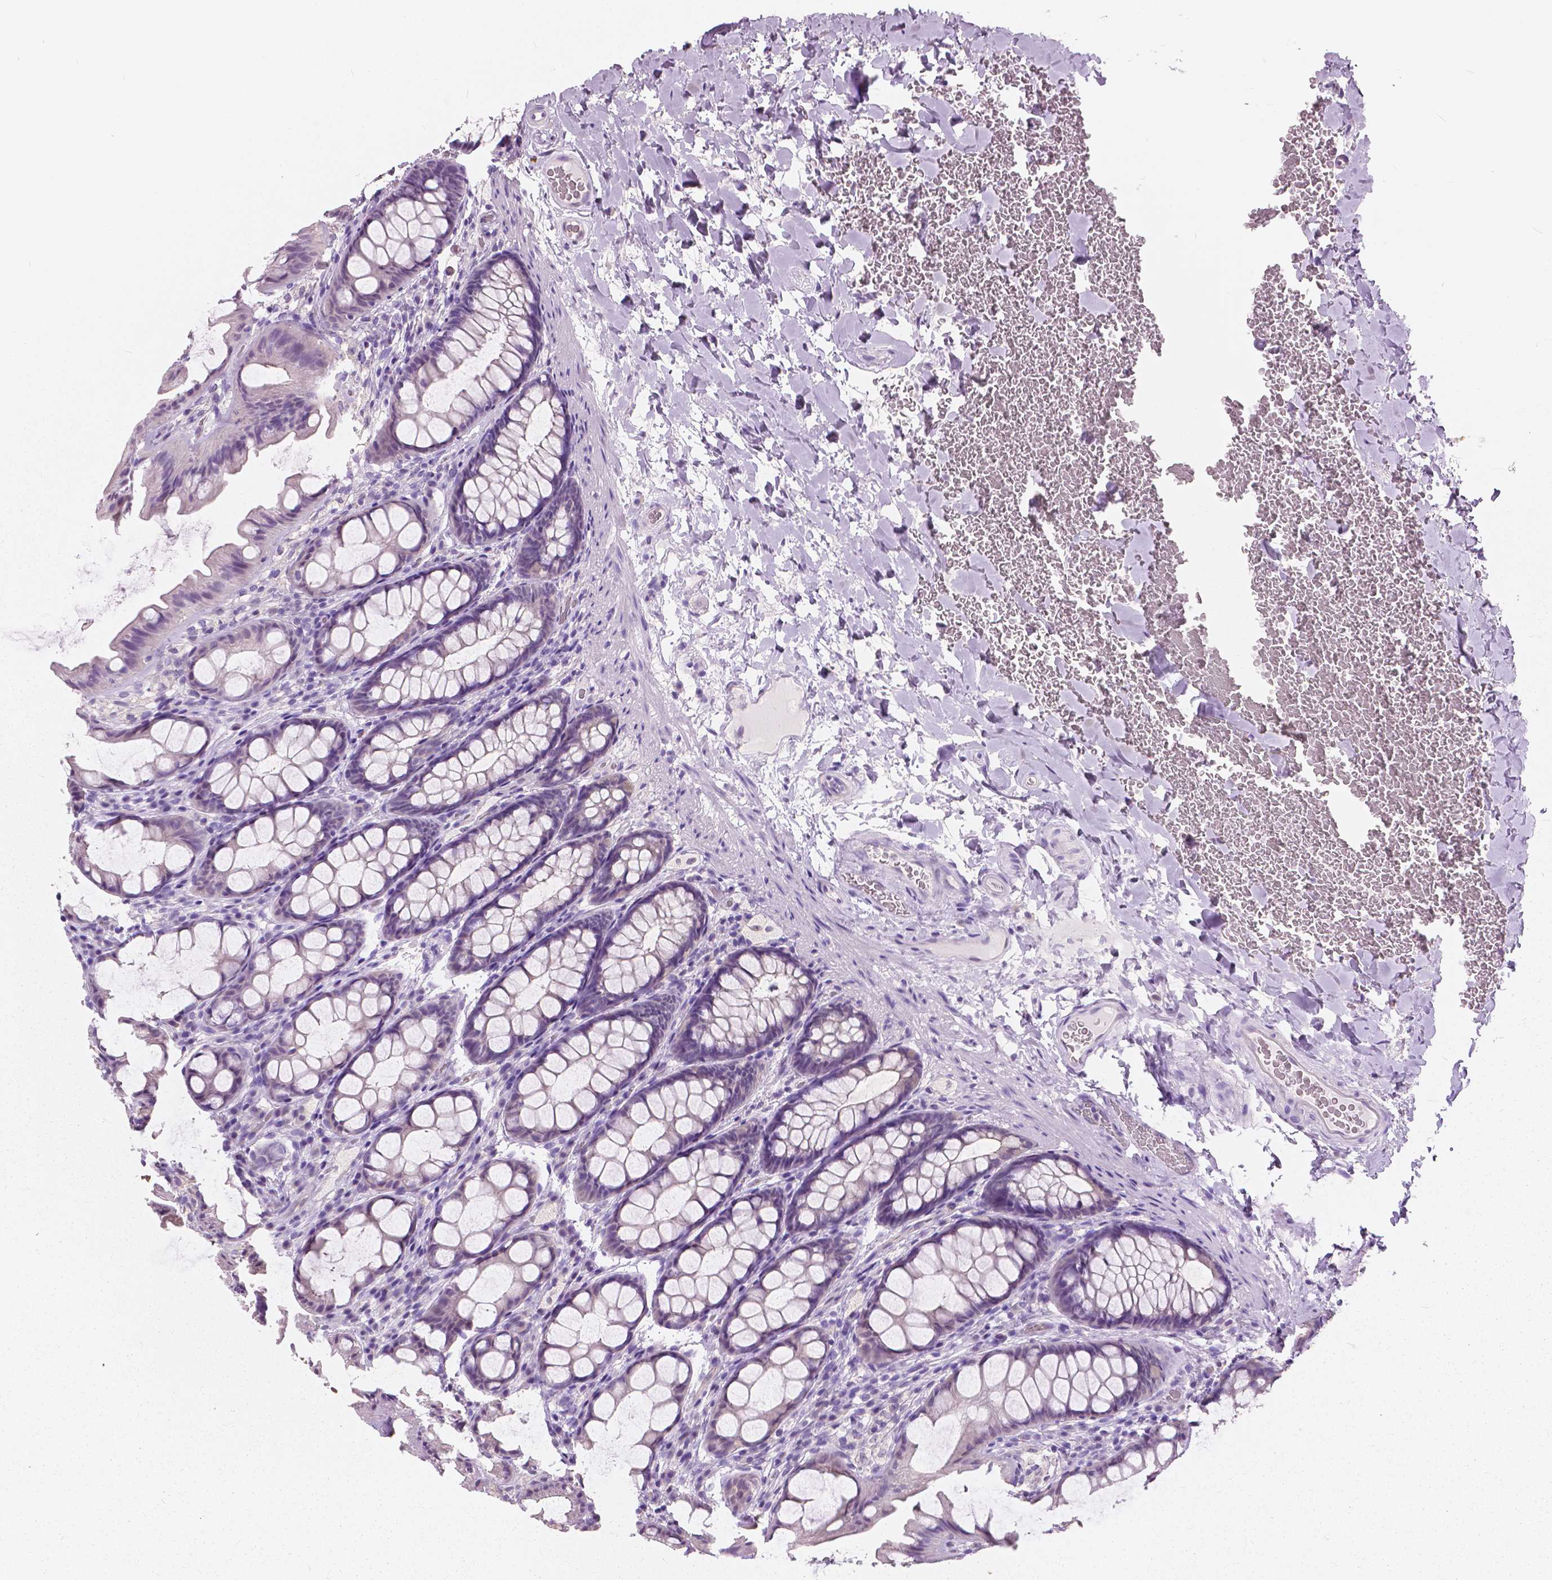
{"staining": {"intensity": "negative", "quantity": "none", "location": "none"}, "tissue": "colon", "cell_type": "Endothelial cells", "image_type": "normal", "snomed": [{"axis": "morphology", "description": "Normal tissue, NOS"}, {"axis": "topography", "description": "Colon"}], "caption": "Immunohistochemistry (IHC) histopathology image of unremarkable colon: human colon stained with DAB displays no significant protein expression in endothelial cells. (Brightfield microscopy of DAB immunohistochemistry at high magnification).", "gene": "TKFC", "patient": {"sex": "male", "age": 47}}